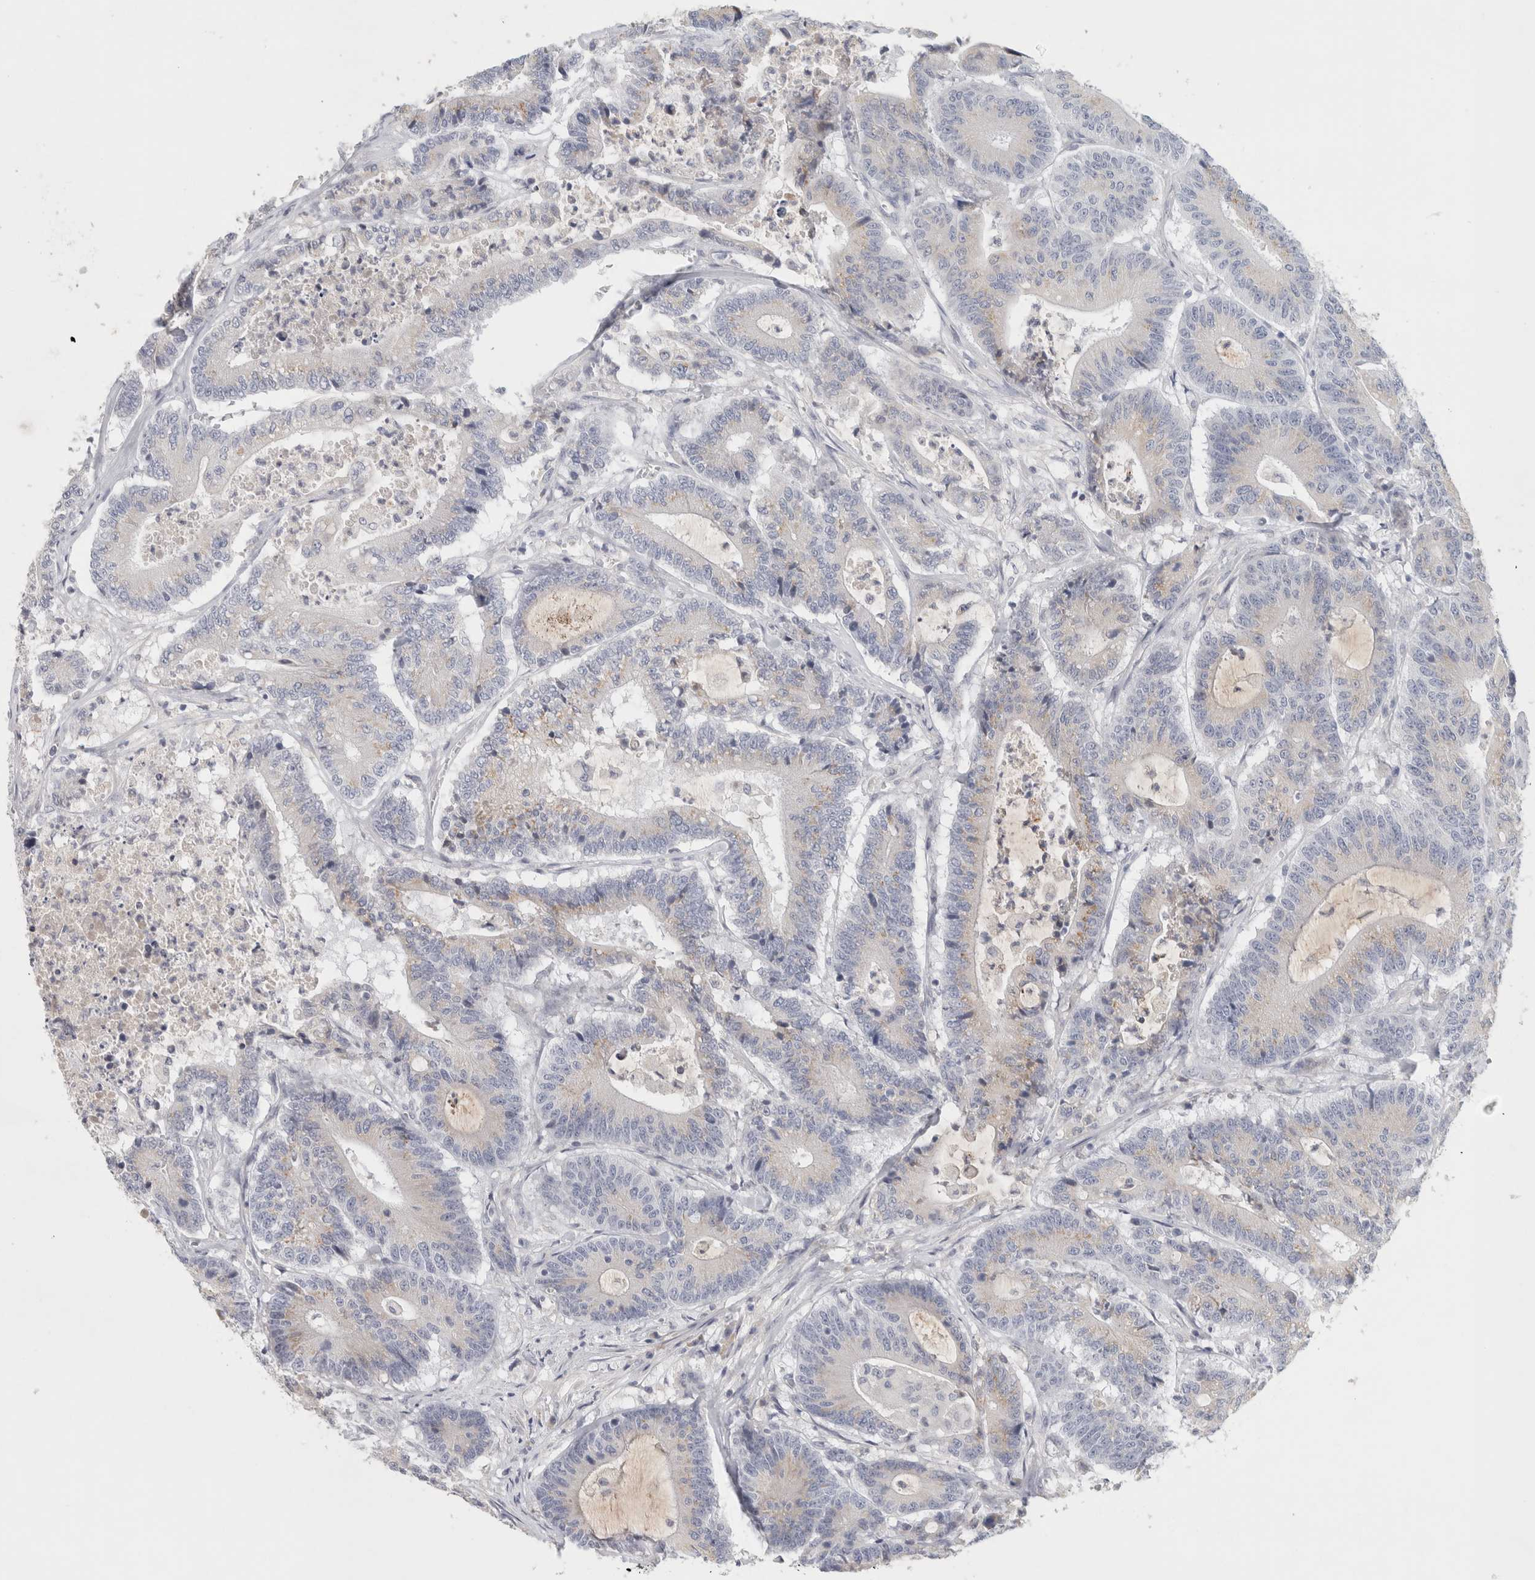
{"staining": {"intensity": "weak", "quantity": "<25%", "location": "cytoplasmic/membranous"}, "tissue": "colorectal cancer", "cell_type": "Tumor cells", "image_type": "cancer", "snomed": [{"axis": "morphology", "description": "Adenocarcinoma, NOS"}, {"axis": "topography", "description": "Colon"}], "caption": "Tumor cells are negative for brown protein staining in adenocarcinoma (colorectal).", "gene": "STK31", "patient": {"sex": "female", "age": 84}}